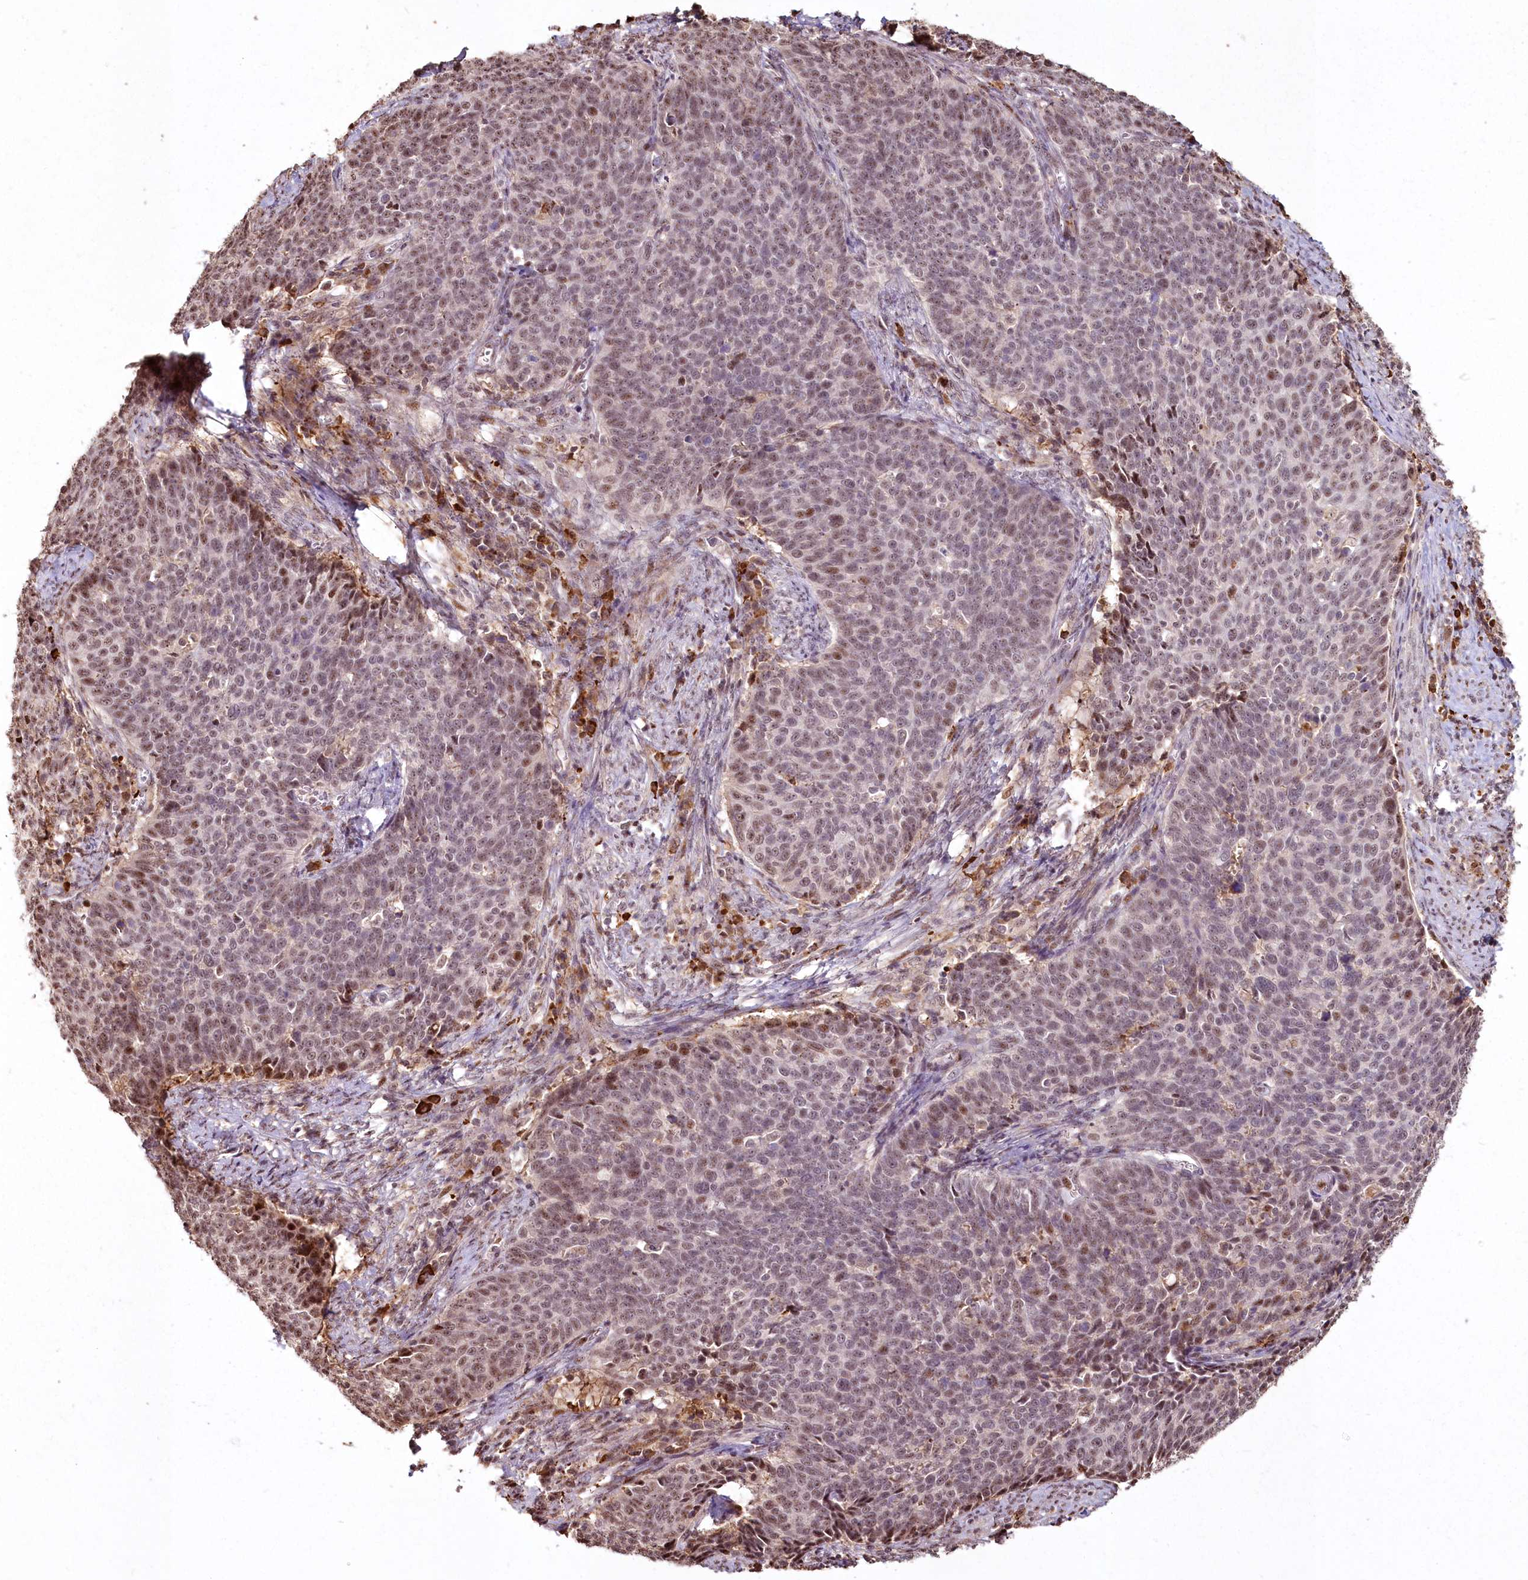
{"staining": {"intensity": "weak", "quantity": "25%-75%", "location": "nuclear"}, "tissue": "cervical cancer", "cell_type": "Tumor cells", "image_type": "cancer", "snomed": [{"axis": "morphology", "description": "Squamous cell carcinoma, NOS"}, {"axis": "topography", "description": "Cervix"}], "caption": "This photomicrograph shows IHC staining of squamous cell carcinoma (cervical), with low weak nuclear expression in approximately 25%-75% of tumor cells.", "gene": "PYROXD1", "patient": {"sex": "female", "age": 39}}